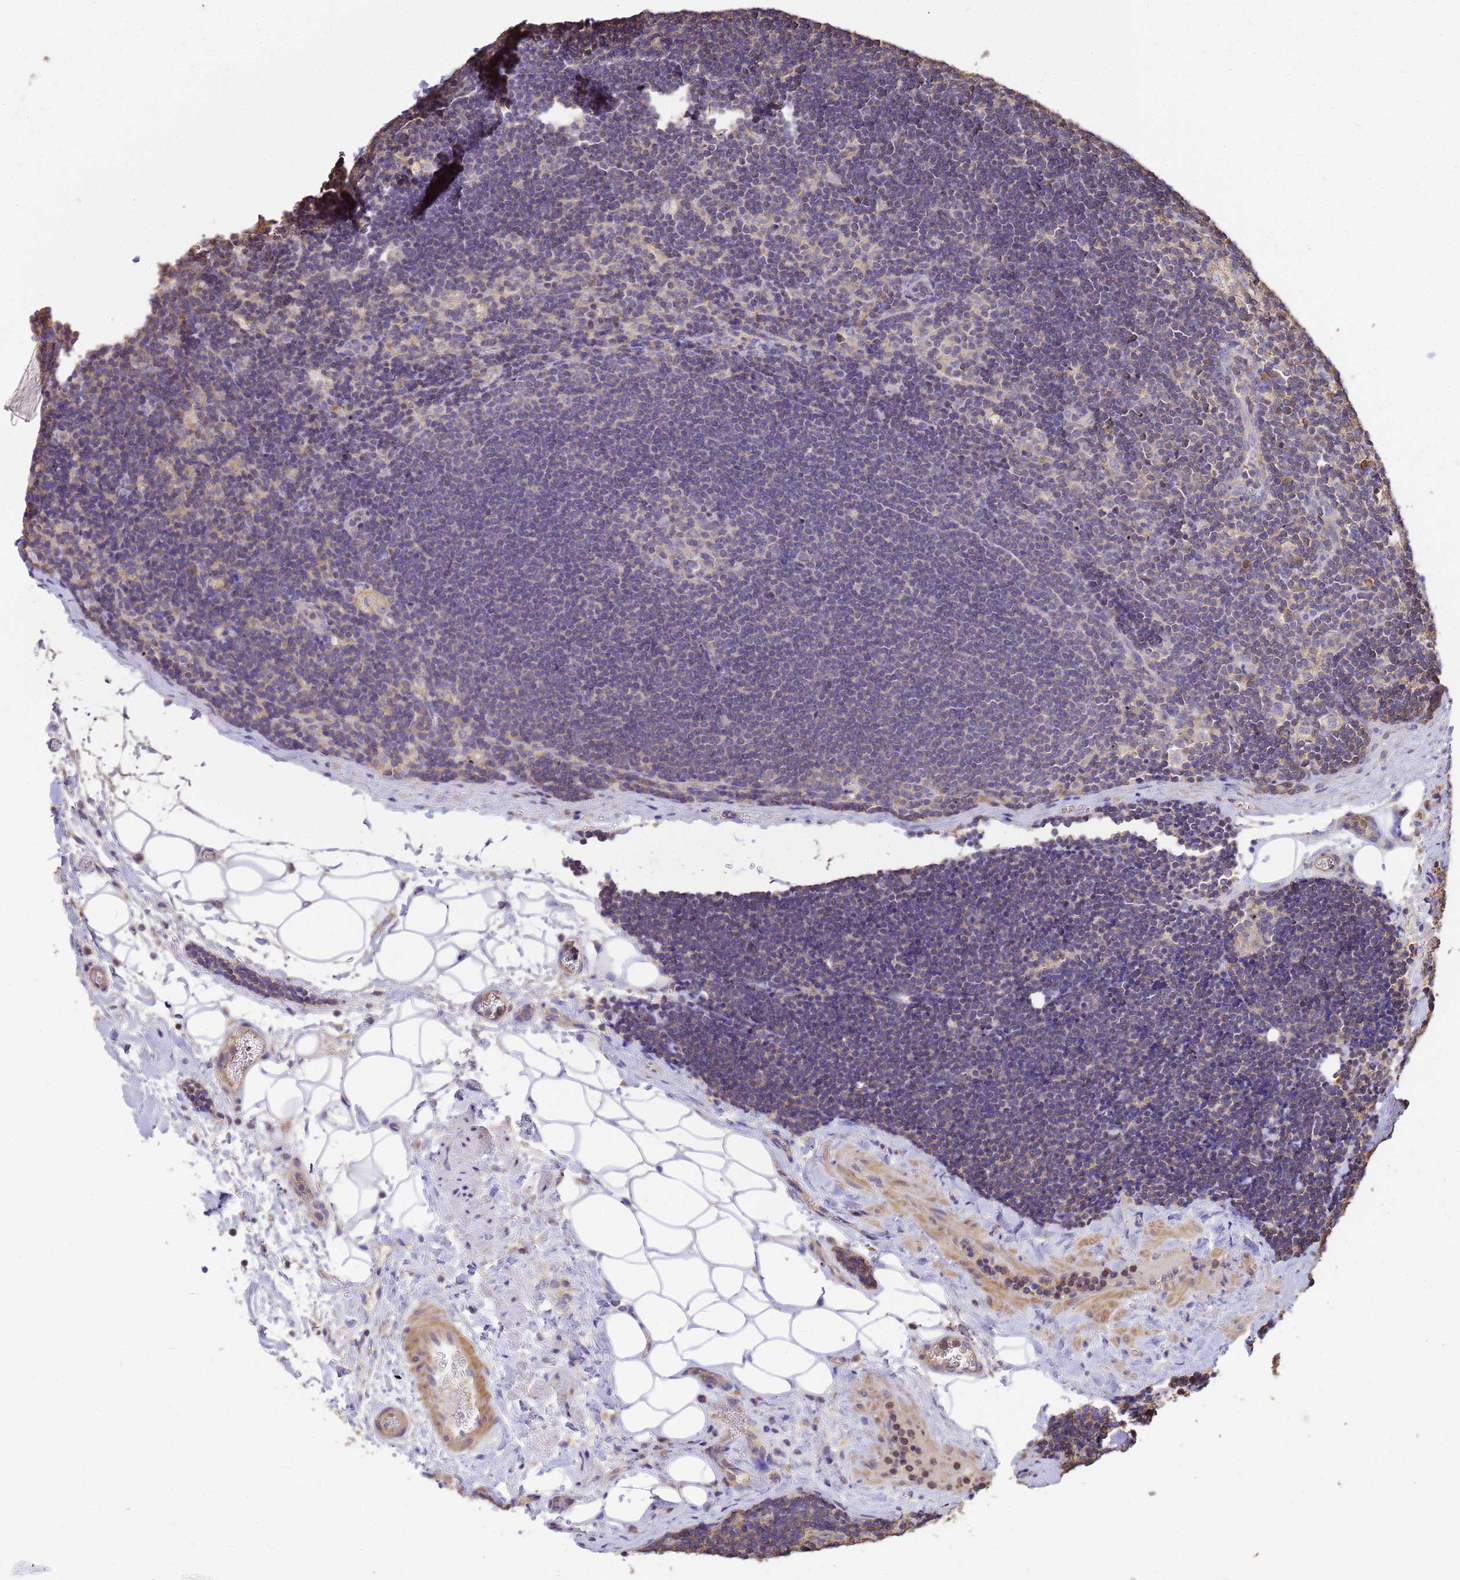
{"staining": {"intensity": "weak", "quantity": "<25%", "location": "cytoplasmic/membranous"}, "tissue": "lymph node", "cell_type": "Germinal center cells", "image_type": "normal", "snomed": [{"axis": "morphology", "description": "Normal tissue, NOS"}, {"axis": "topography", "description": "Lymph node"}], "caption": "Immunohistochemistry photomicrograph of normal lymph node: human lymph node stained with DAB exhibits no significant protein staining in germinal center cells.", "gene": "WDR64", "patient": {"sex": "male", "age": 24}}